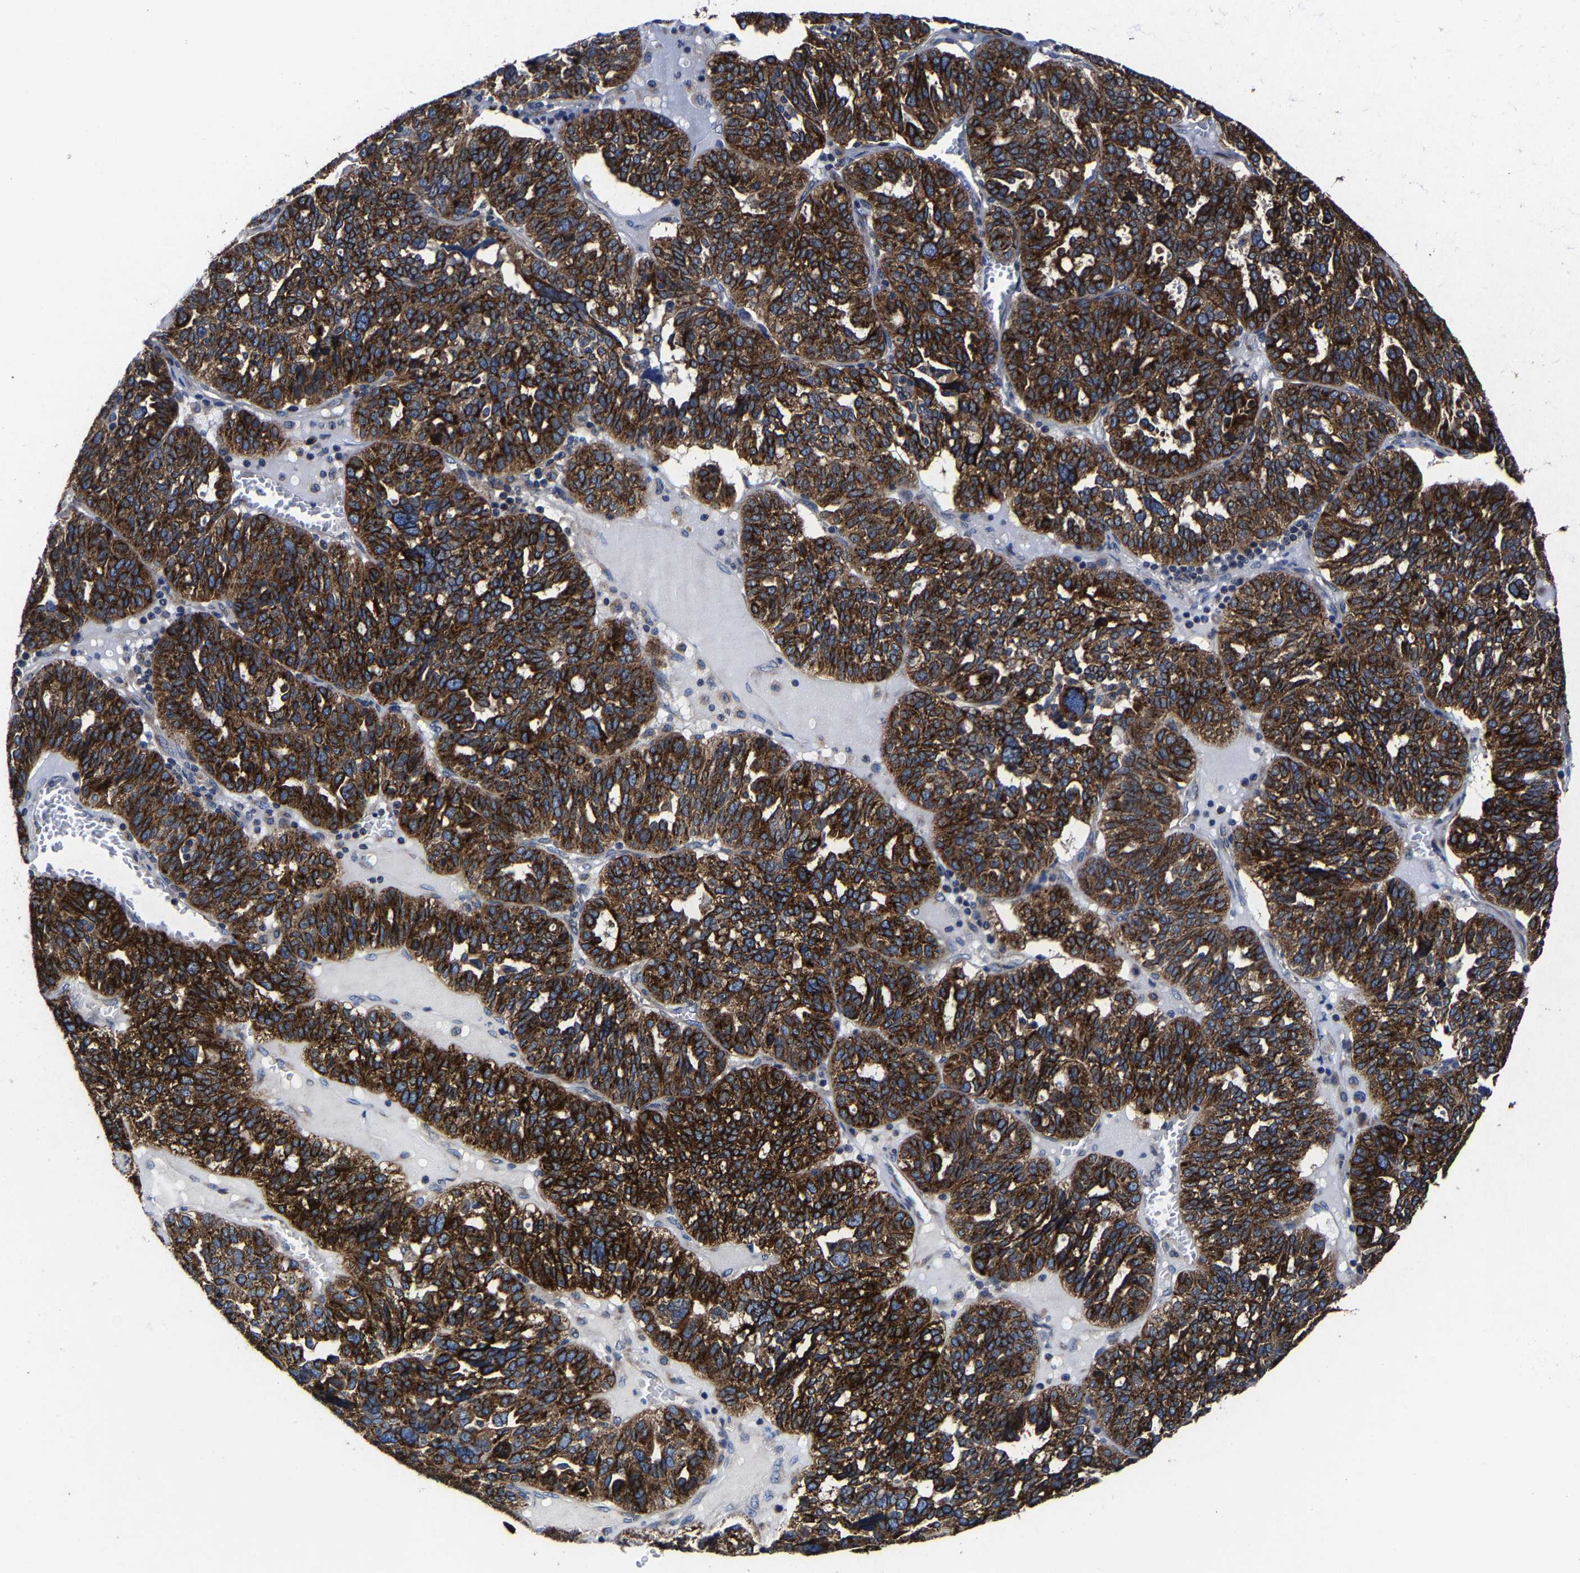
{"staining": {"intensity": "strong", "quantity": ">75%", "location": "cytoplasmic/membranous"}, "tissue": "ovarian cancer", "cell_type": "Tumor cells", "image_type": "cancer", "snomed": [{"axis": "morphology", "description": "Cystadenocarcinoma, serous, NOS"}, {"axis": "topography", "description": "Ovary"}], "caption": "Serous cystadenocarcinoma (ovarian) stained for a protein displays strong cytoplasmic/membranous positivity in tumor cells. Immunohistochemistry stains the protein in brown and the nuclei are stained blue.", "gene": "EBAG9", "patient": {"sex": "female", "age": 59}}